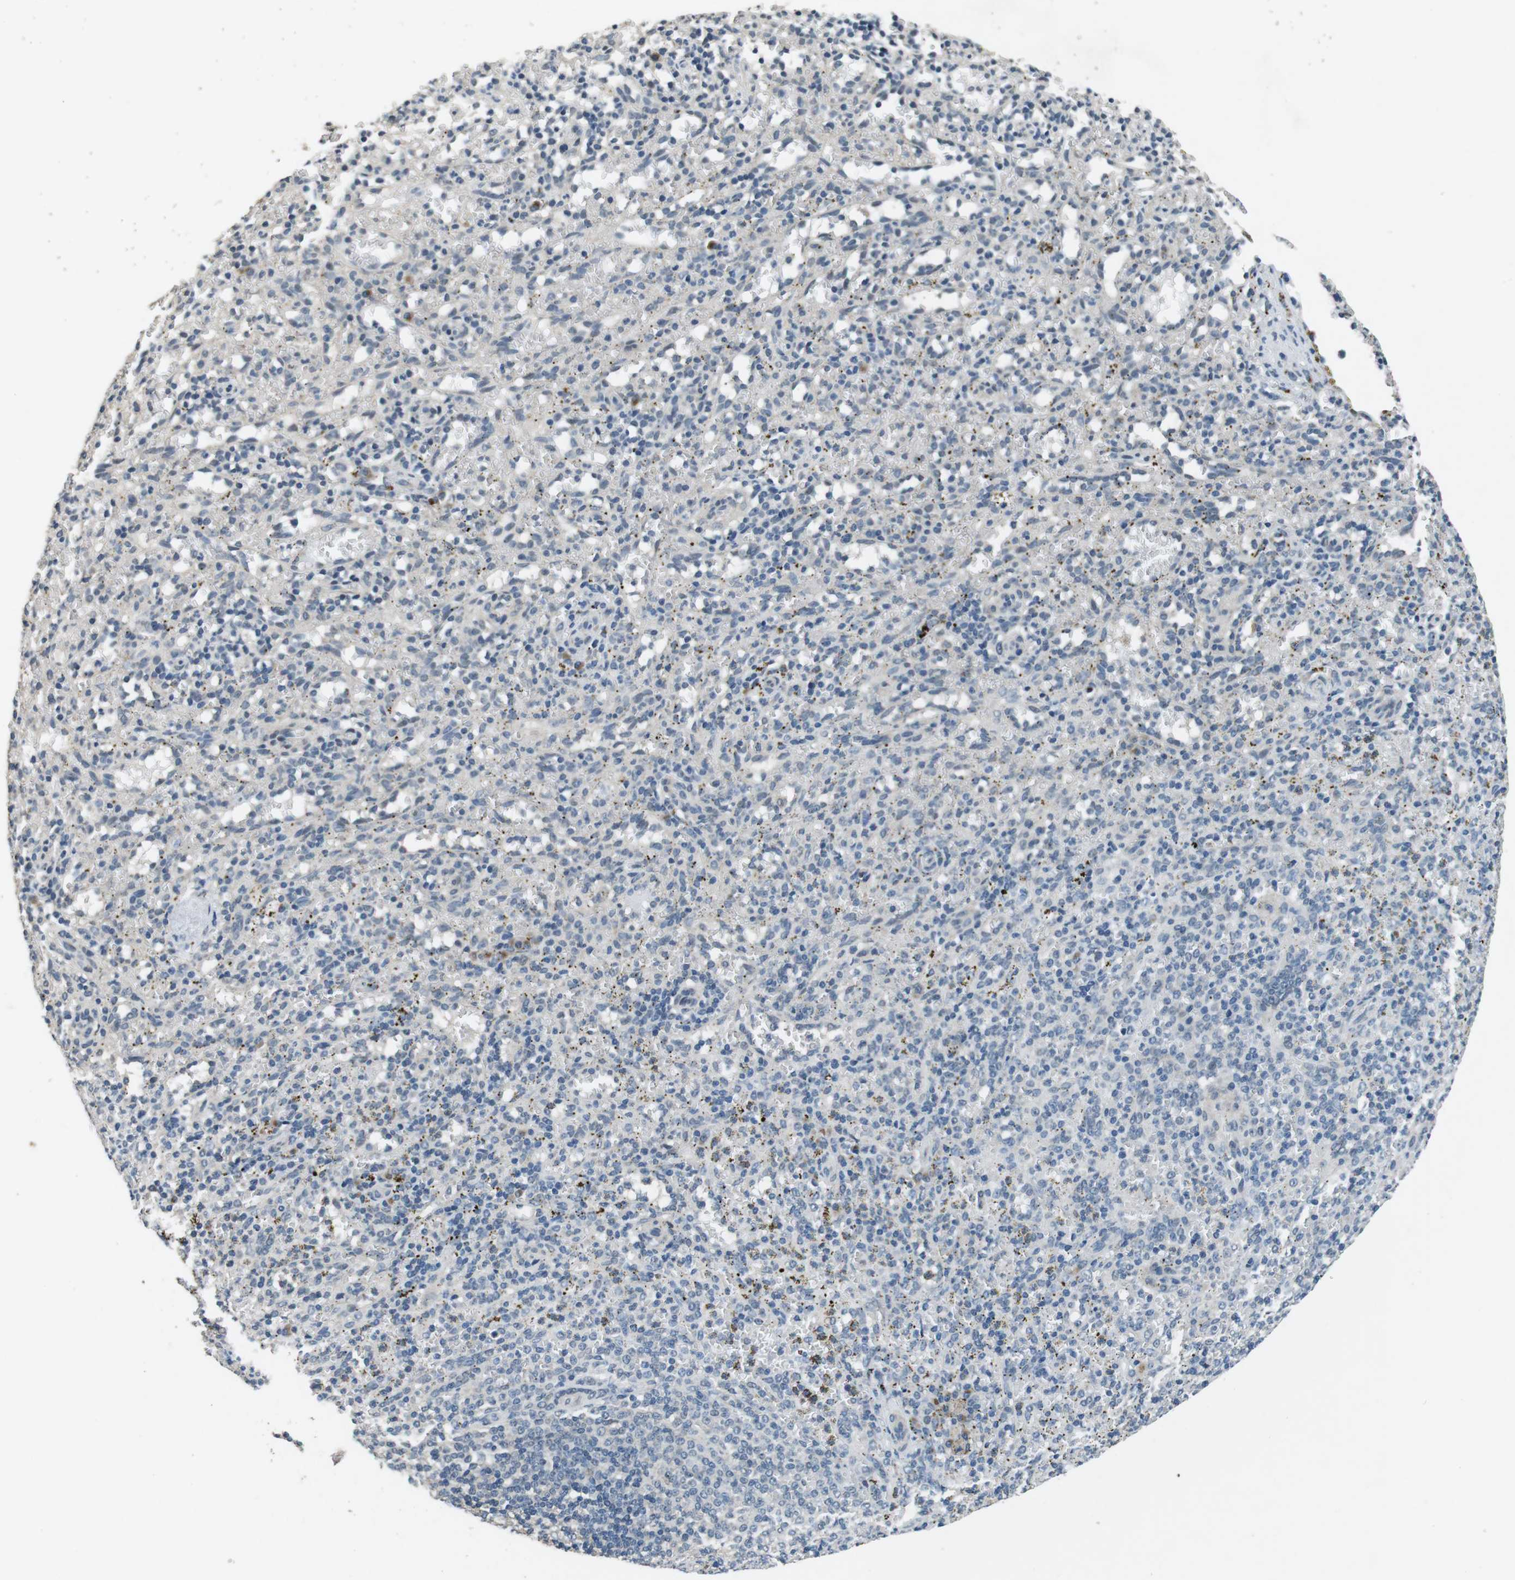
{"staining": {"intensity": "negative", "quantity": "none", "location": "none"}, "tissue": "spleen", "cell_type": "Cells in red pulp", "image_type": "normal", "snomed": [{"axis": "morphology", "description": "Normal tissue, NOS"}, {"axis": "topography", "description": "Spleen"}], "caption": "Image shows no significant protein positivity in cells in red pulp of benign spleen.", "gene": "CLDN7", "patient": {"sex": "female", "age": 10}}